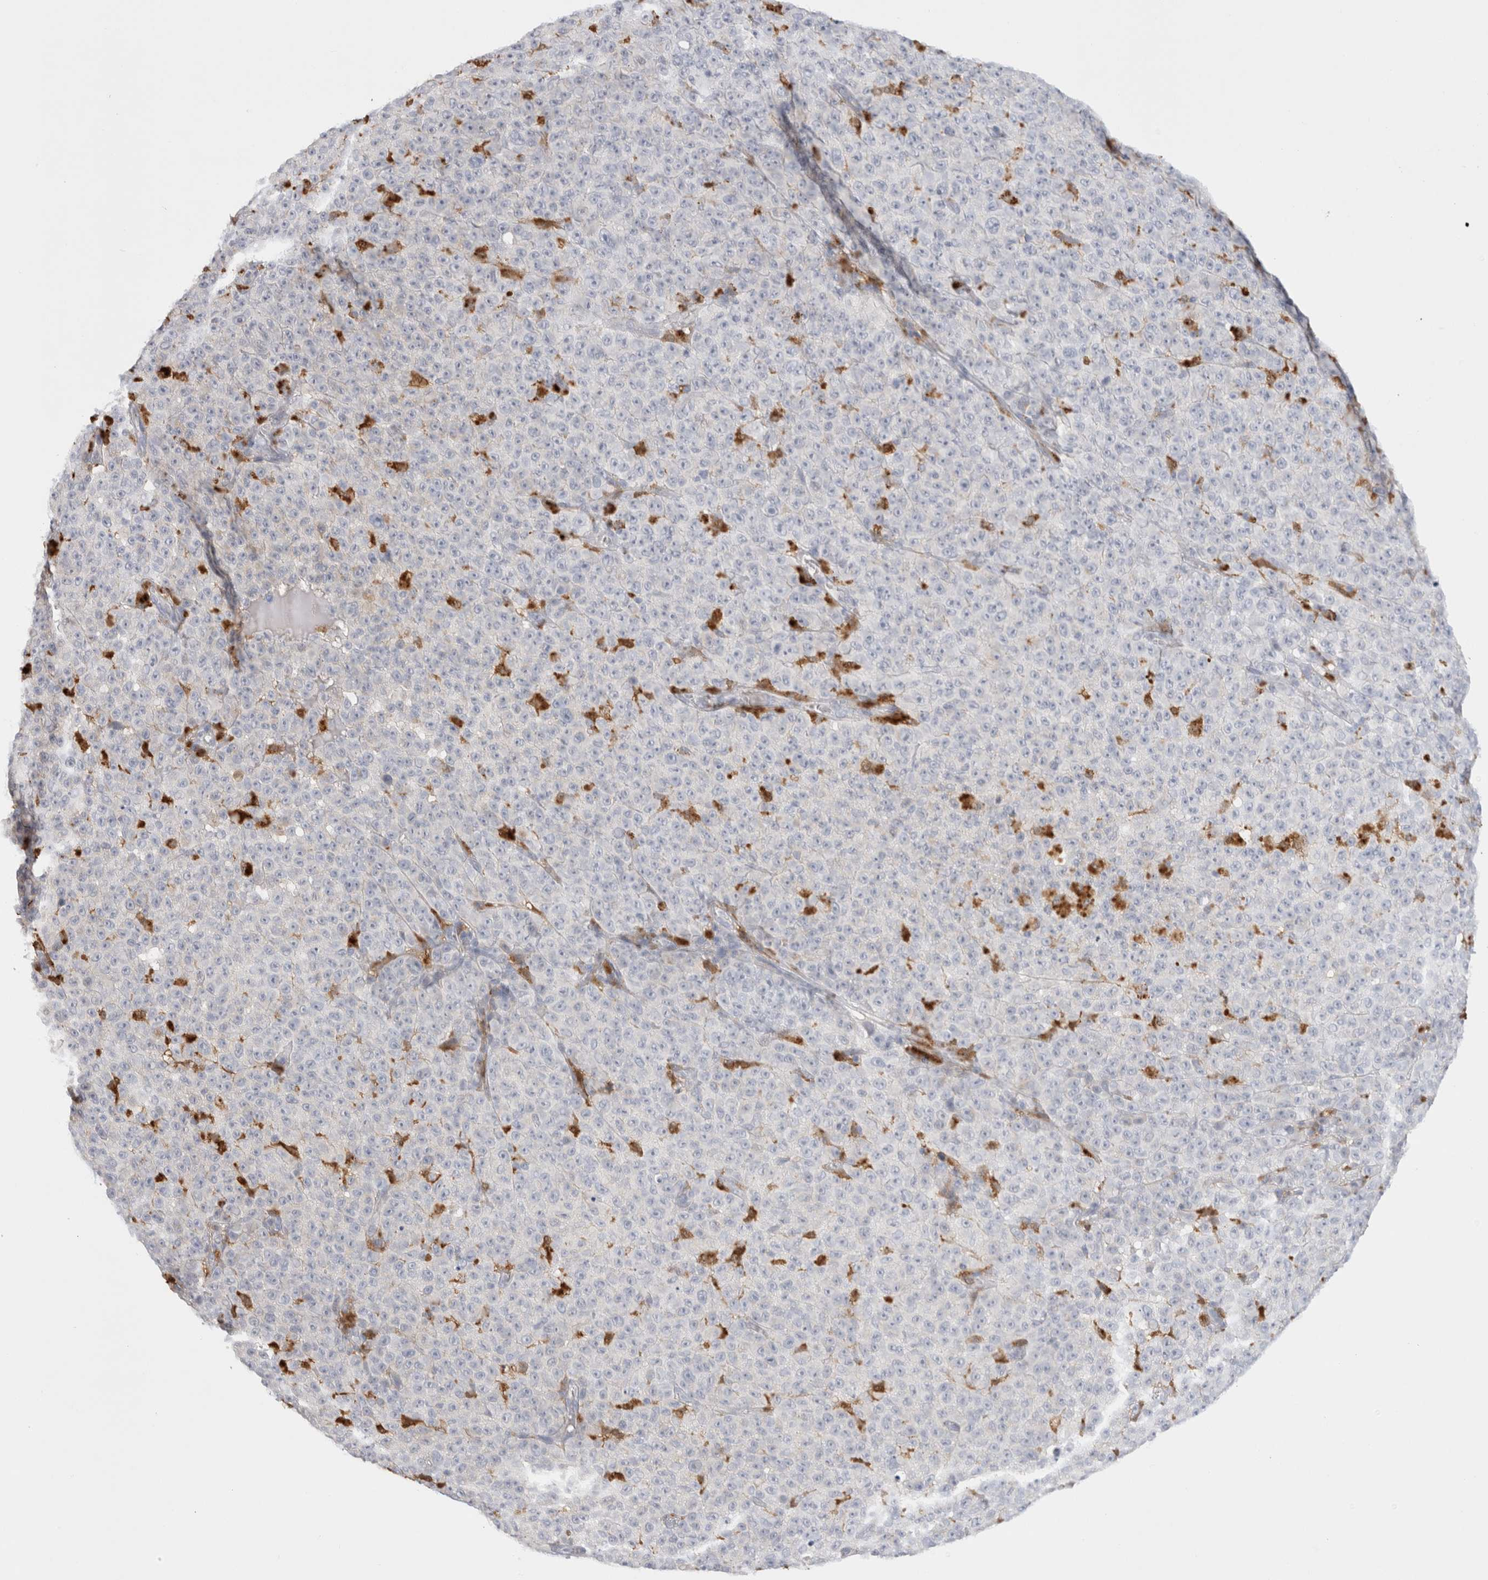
{"staining": {"intensity": "negative", "quantity": "none", "location": "none"}, "tissue": "melanoma", "cell_type": "Tumor cells", "image_type": "cancer", "snomed": [{"axis": "morphology", "description": "Malignant melanoma, NOS"}, {"axis": "topography", "description": "Skin"}], "caption": "High magnification brightfield microscopy of malignant melanoma stained with DAB (brown) and counterstained with hematoxylin (blue): tumor cells show no significant positivity.", "gene": "HPGDS", "patient": {"sex": "female", "age": 82}}